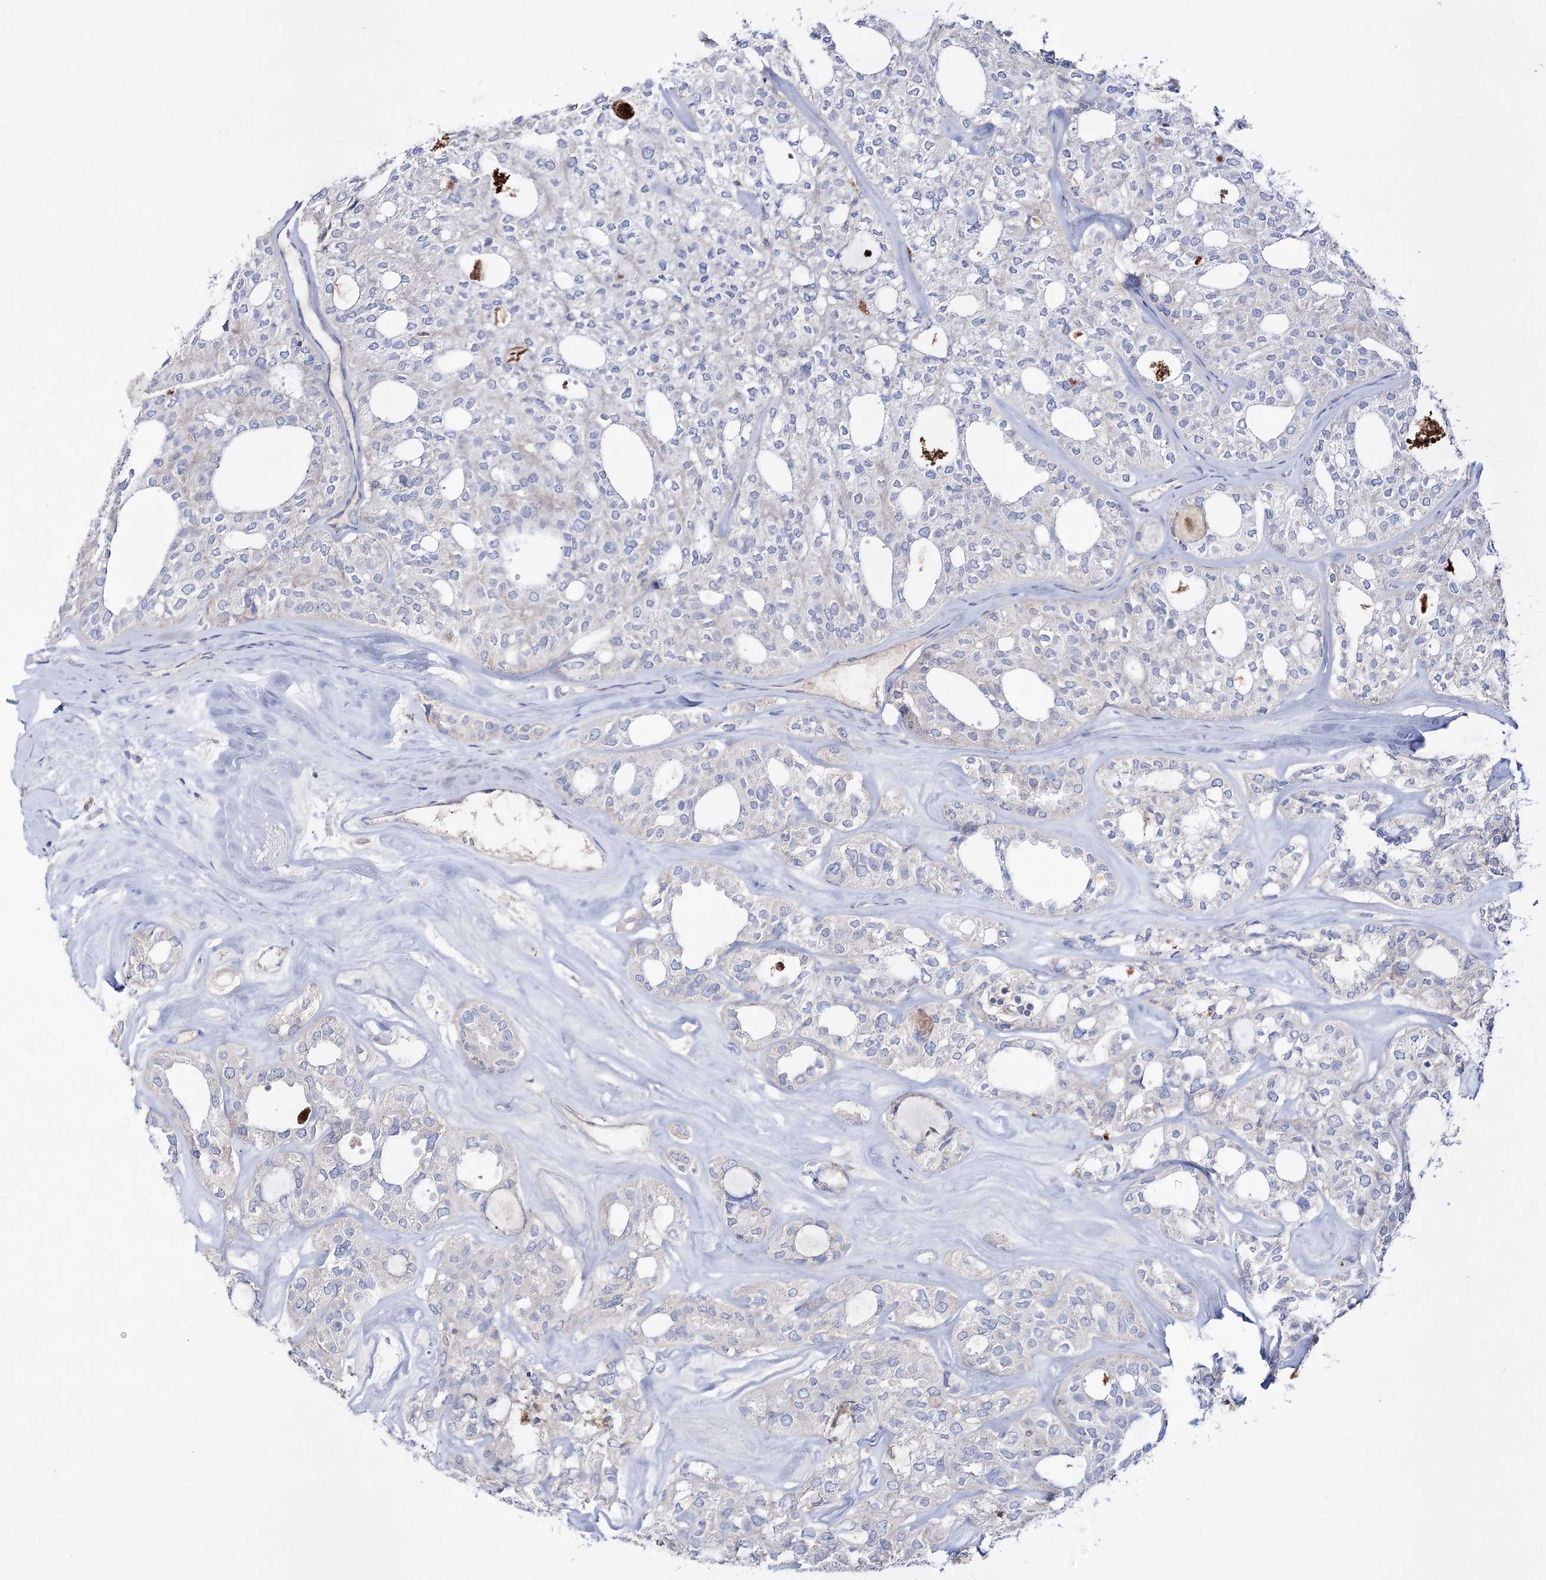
{"staining": {"intensity": "negative", "quantity": "none", "location": "none"}, "tissue": "thyroid cancer", "cell_type": "Tumor cells", "image_type": "cancer", "snomed": [{"axis": "morphology", "description": "Follicular adenoma carcinoma, NOS"}, {"axis": "topography", "description": "Thyroid gland"}], "caption": "Photomicrograph shows no significant protein positivity in tumor cells of thyroid cancer.", "gene": "NAGLU", "patient": {"sex": "male", "age": 75}}